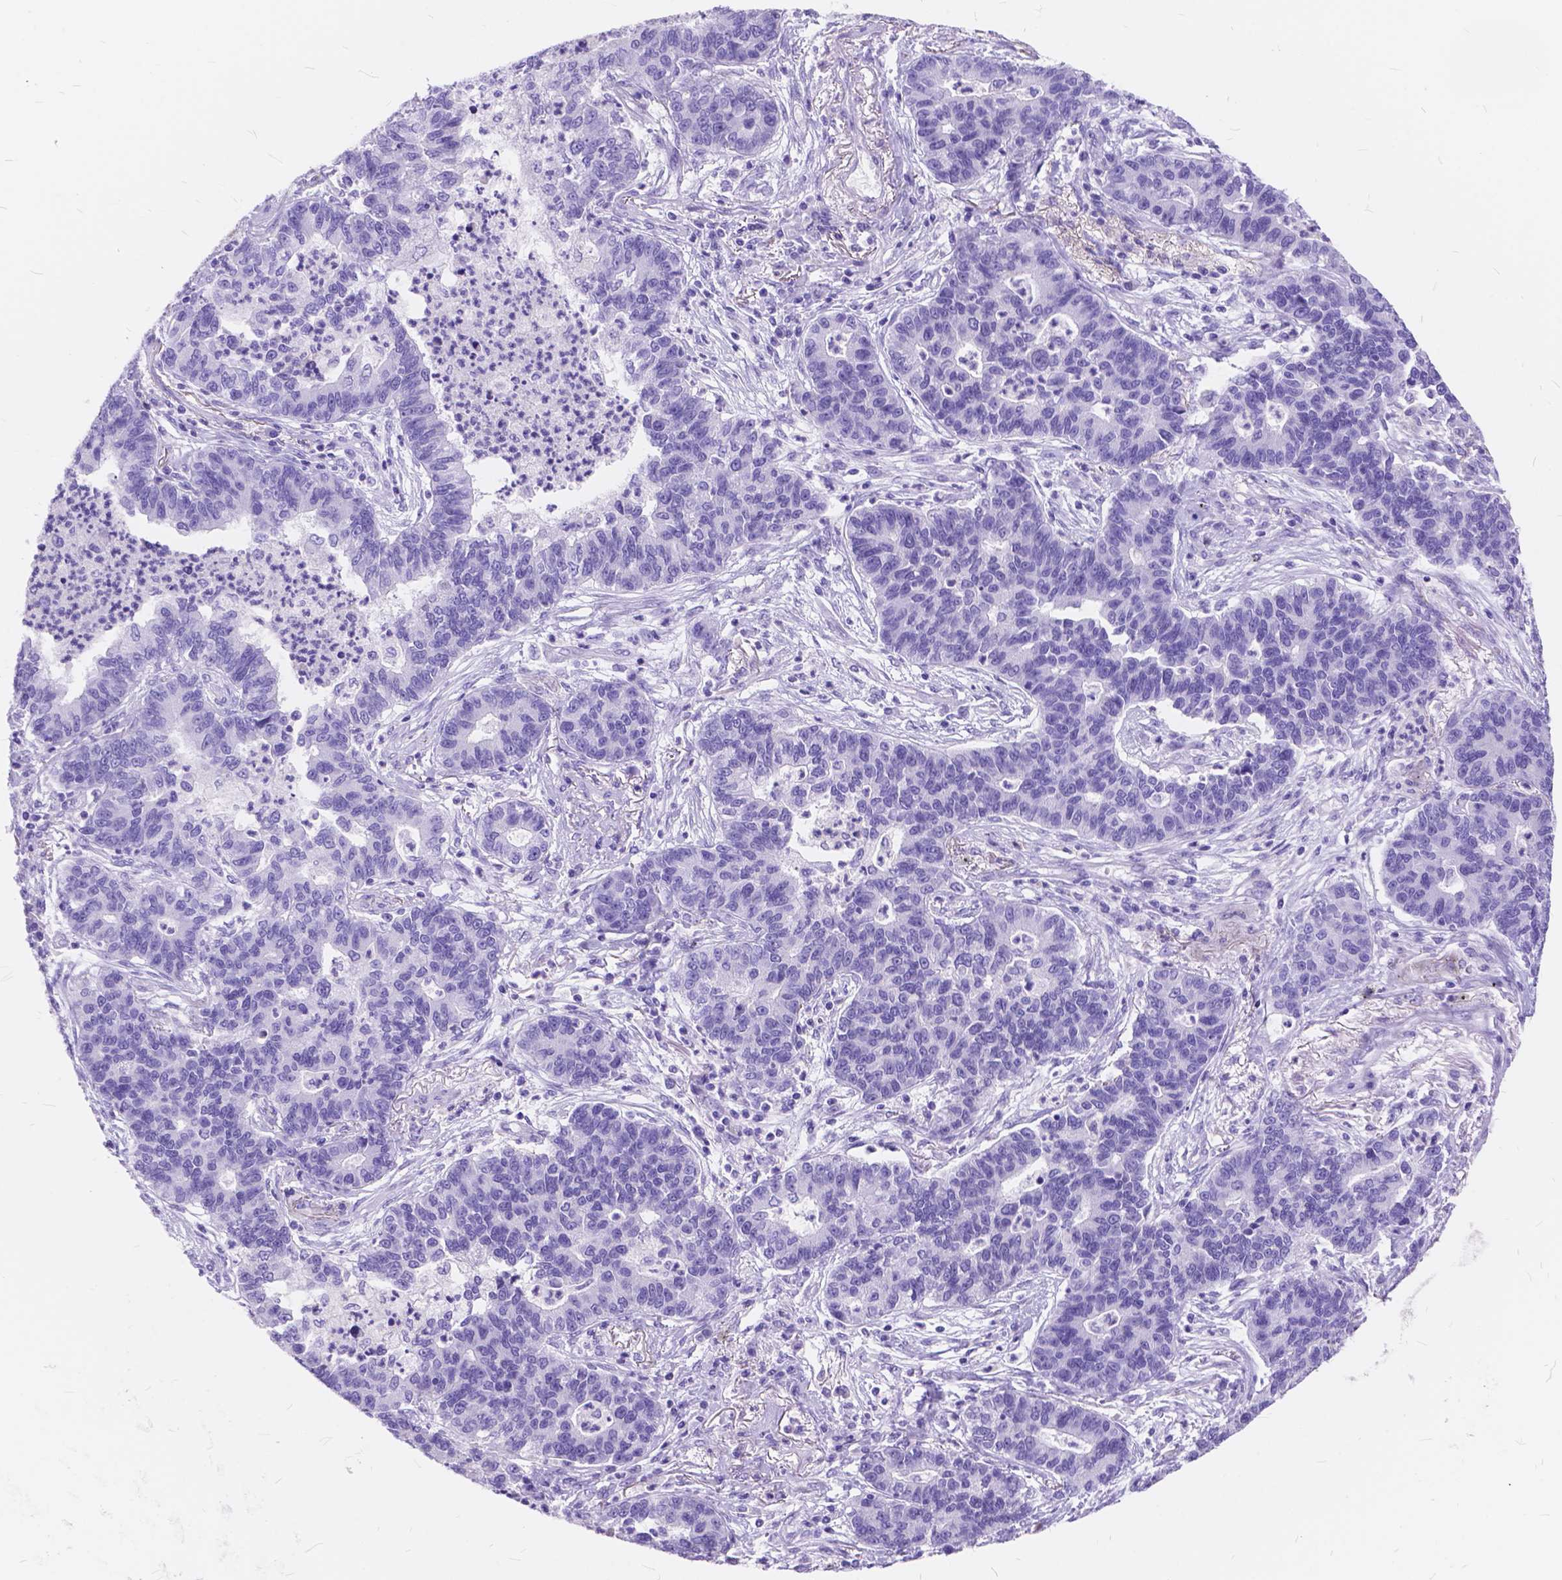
{"staining": {"intensity": "negative", "quantity": "none", "location": "none"}, "tissue": "lung cancer", "cell_type": "Tumor cells", "image_type": "cancer", "snomed": [{"axis": "morphology", "description": "Adenocarcinoma, NOS"}, {"axis": "topography", "description": "Lung"}], "caption": "Immunohistochemistry image of human lung adenocarcinoma stained for a protein (brown), which exhibits no expression in tumor cells. The staining was performed using DAB to visualize the protein expression in brown, while the nuclei were stained in blue with hematoxylin (Magnification: 20x).", "gene": "FOXL2", "patient": {"sex": "female", "age": 57}}